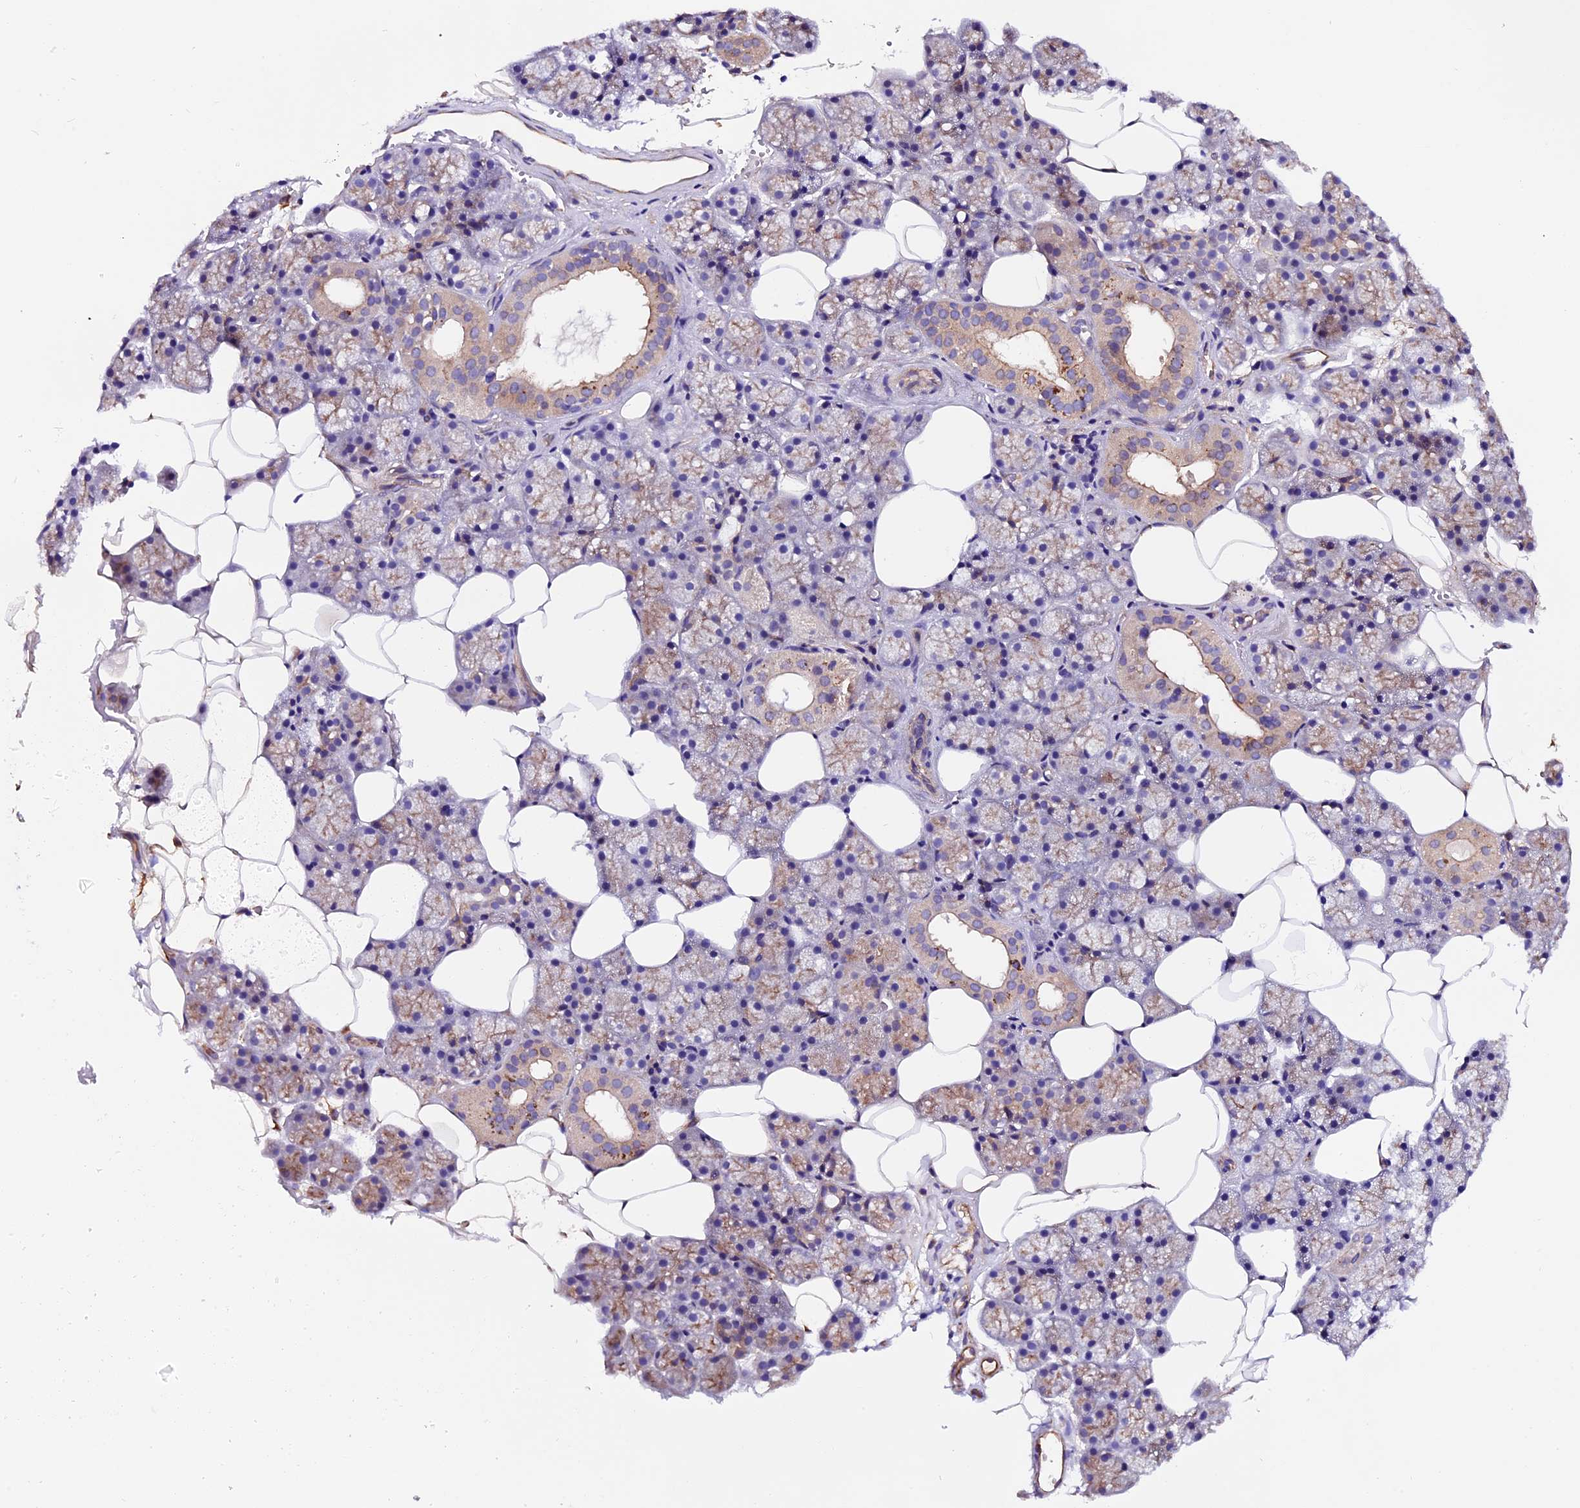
{"staining": {"intensity": "strong", "quantity": "<25%", "location": "cytoplasmic/membranous"}, "tissue": "salivary gland", "cell_type": "Glandular cells", "image_type": "normal", "snomed": [{"axis": "morphology", "description": "Normal tissue, NOS"}, {"axis": "topography", "description": "Salivary gland"}], "caption": "Immunohistochemical staining of unremarkable salivary gland shows <25% levels of strong cytoplasmic/membranous protein staining in approximately <25% of glandular cells.", "gene": "CLN5", "patient": {"sex": "male", "age": 62}}